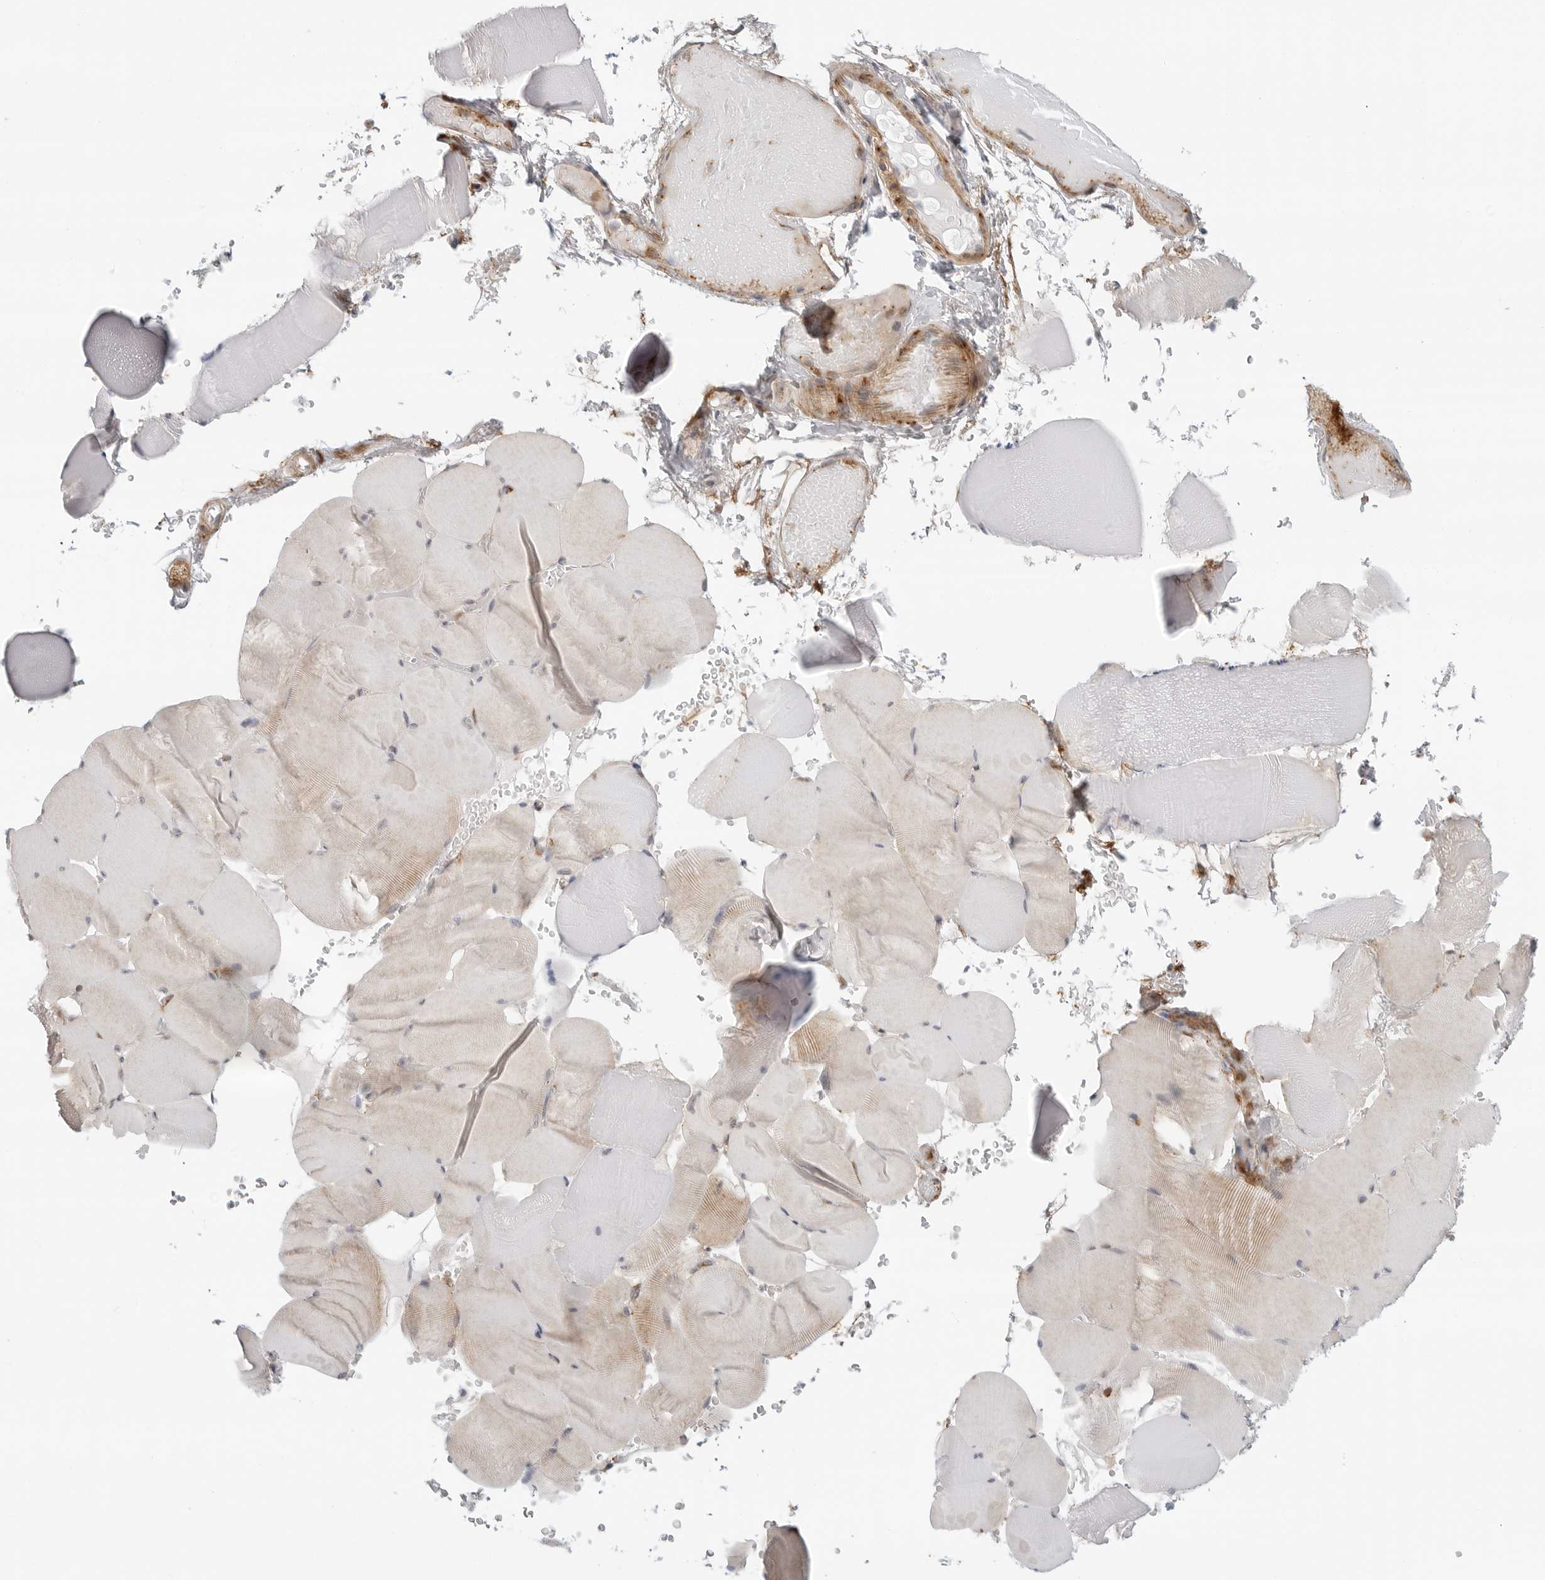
{"staining": {"intensity": "weak", "quantity": "25%-75%", "location": "cytoplasmic/membranous"}, "tissue": "skeletal muscle", "cell_type": "Myocytes", "image_type": "normal", "snomed": [{"axis": "morphology", "description": "Normal tissue, NOS"}, {"axis": "topography", "description": "Skeletal muscle"}], "caption": "Weak cytoplasmic/membranous positivity is present in approximately 25%-75% of myocytes in normal skeletal muscle.", "gene": "C1QTNF1", "patient": {"sex": "male", "age": 62}}